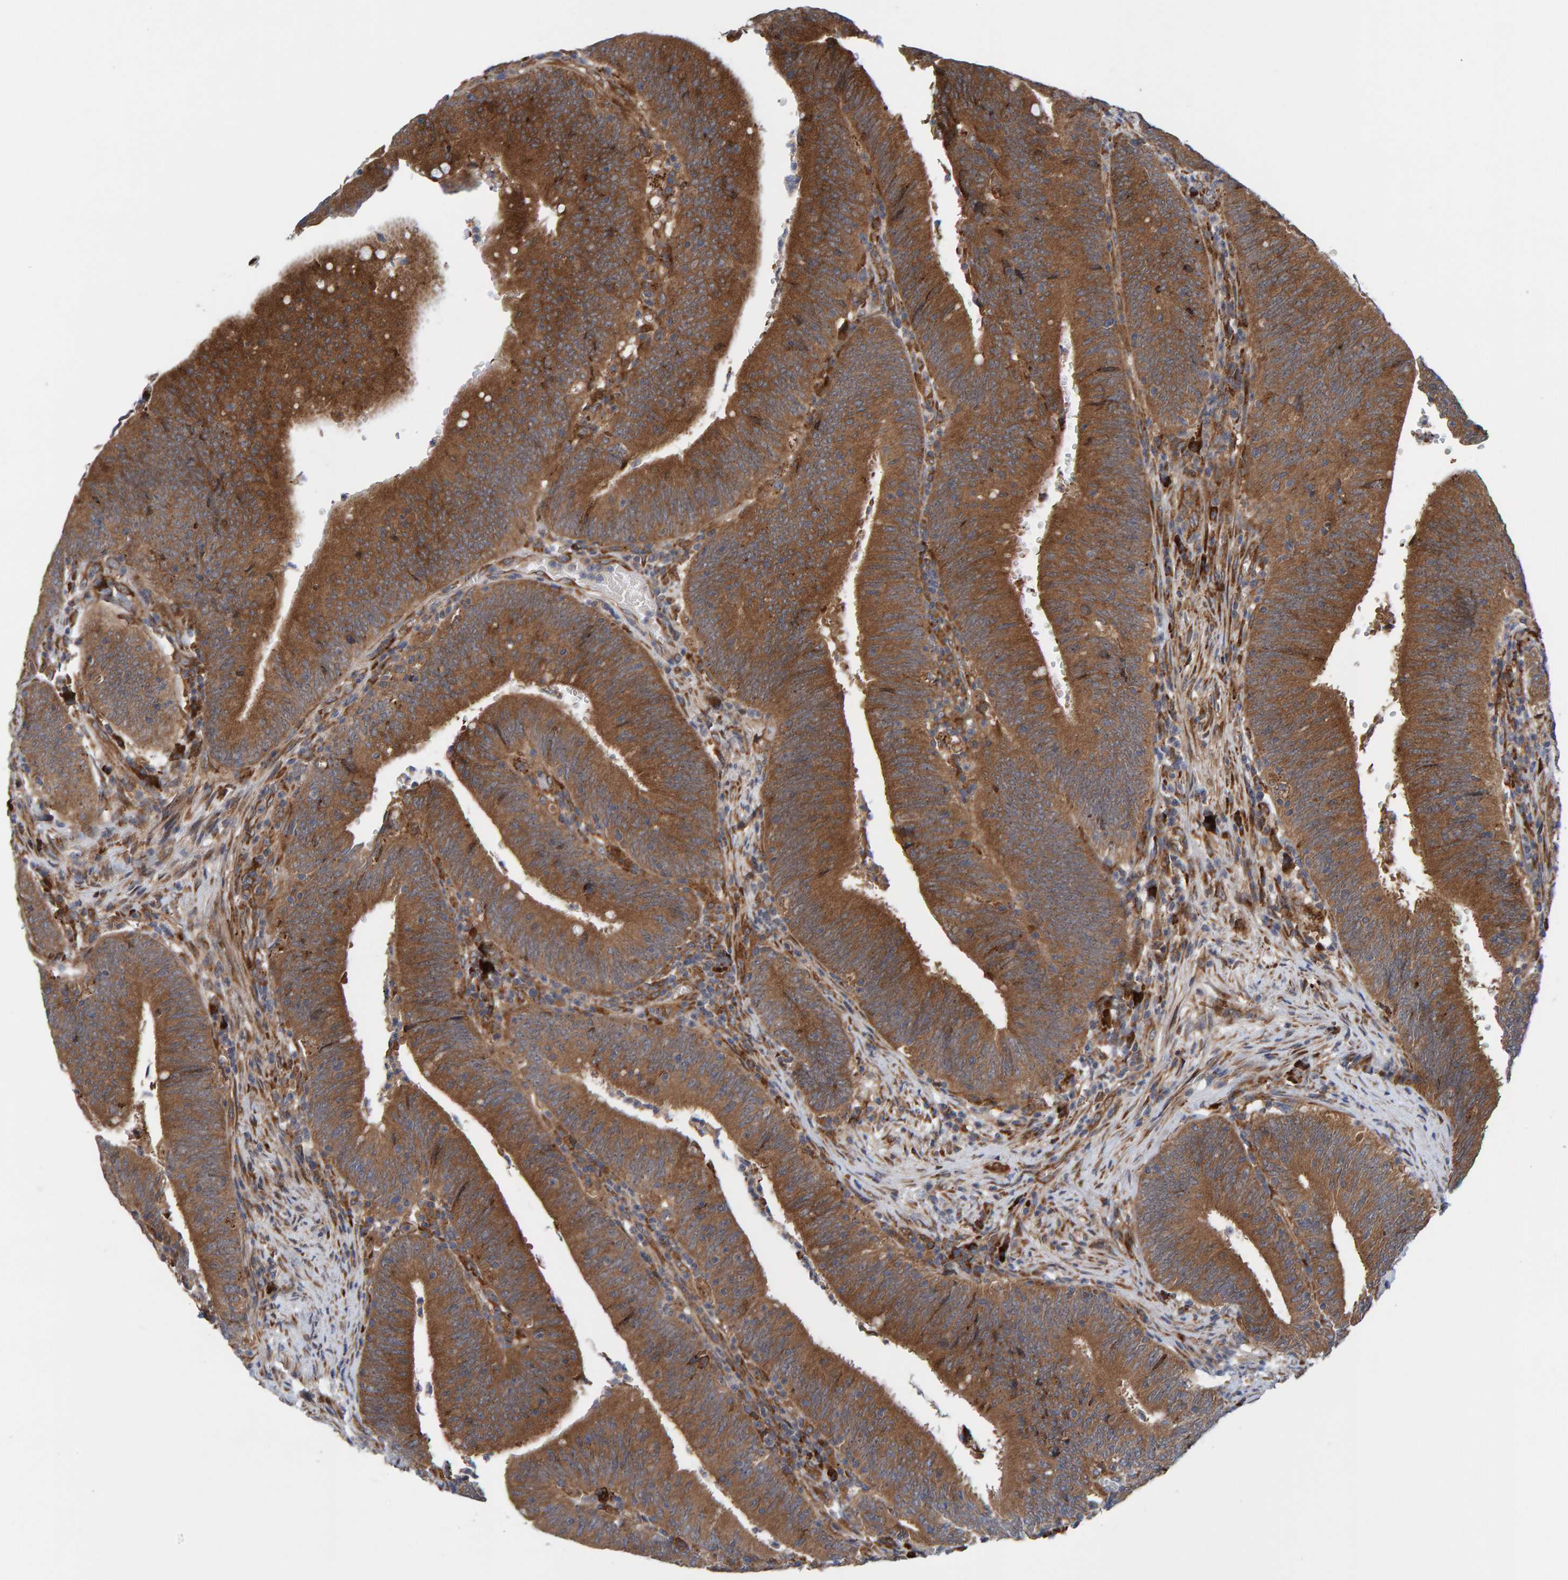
{"staining": {"intensity": "moderate", "quantity": ">75%", "location": "cytoplasmic/membranous"}, "tissue": "colorectal cancer", "cell_type": "Tumor cells", "image_type": "cancer", "snomed": [{"axis": "morphology", "description": "Normal tissue, NOS"}, {"axis": "morphology", "description": "Adenocarcinoma, NOS"}, {"axis": "topography", "description": "Rectum"}], "caption": "An immunohistochemistry photomicrograph of neoplastic tissue is shown. Protein staining in brown shows moderate cytoplasmic/membranous positivity in adenocarcinoma (colorectal) within tumor cells.", "gene": "KIAA0753", "patient": {"sex": "female", "age": 66}}